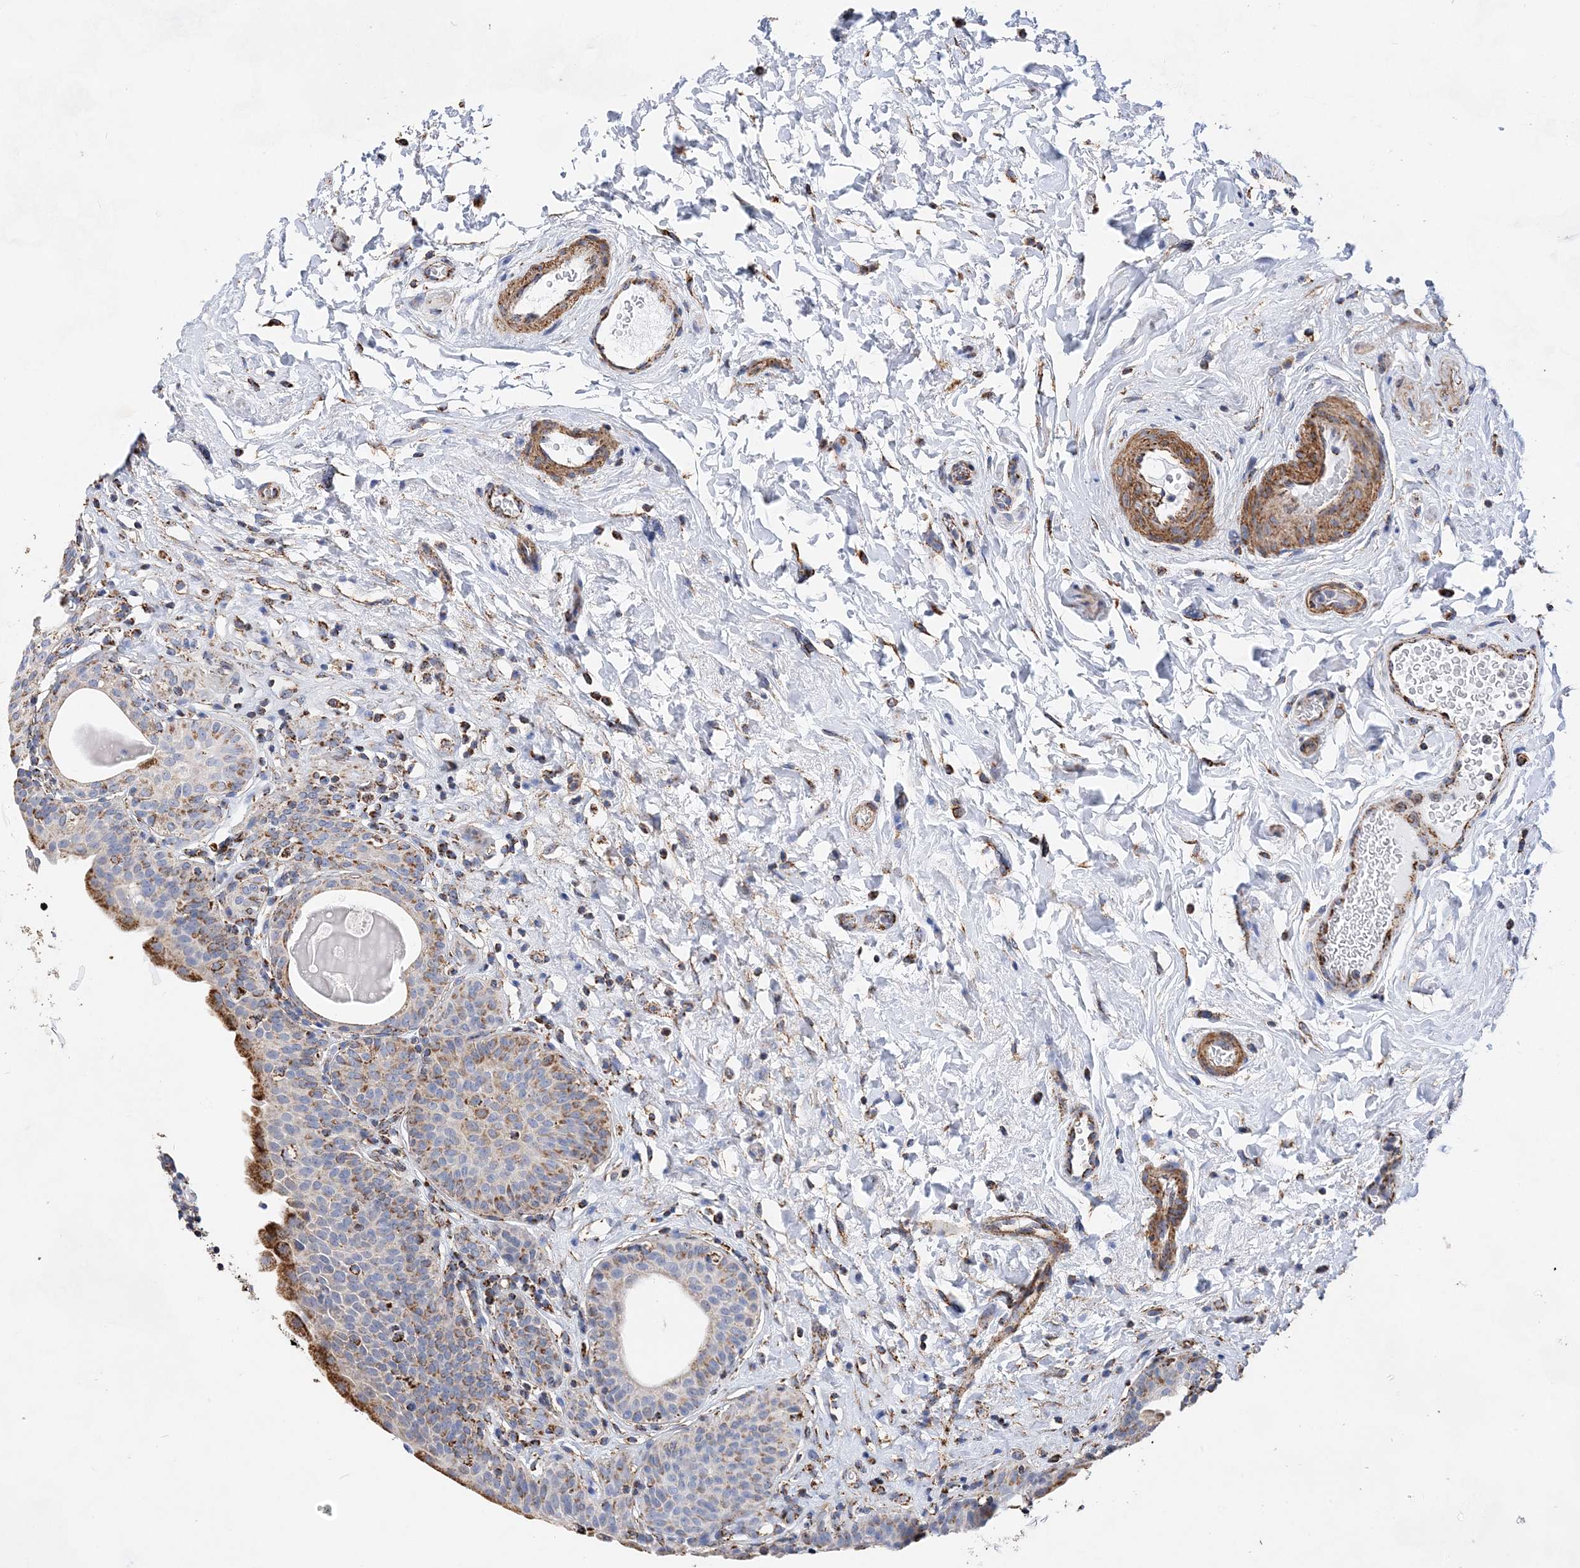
{"staining": {"intensity": "moderate", "quantity": "<25%", "location": "cytoplasmic/membranous"}, "tissue": "urinary bladder", "cell_type": "Urothelial cells", "image_type": "normal", "snomed": [{"axis": "morphology", "description": "Normal tissue, NOS"}, {"axis": "topography", "description": "Urinary bladder"}], "caption": "An immunohistochemistry (IHC) image of unremarkable tissue is shown. Protein staining in brown highlights moderate cytoplasmic/membranous positivity in urinary bladder within urothelial cells. (Brightfield microscopy of DAB IHC at high magnification).", "gene": "ACOT9", "patient": {"sex": "male", "age": 83}}